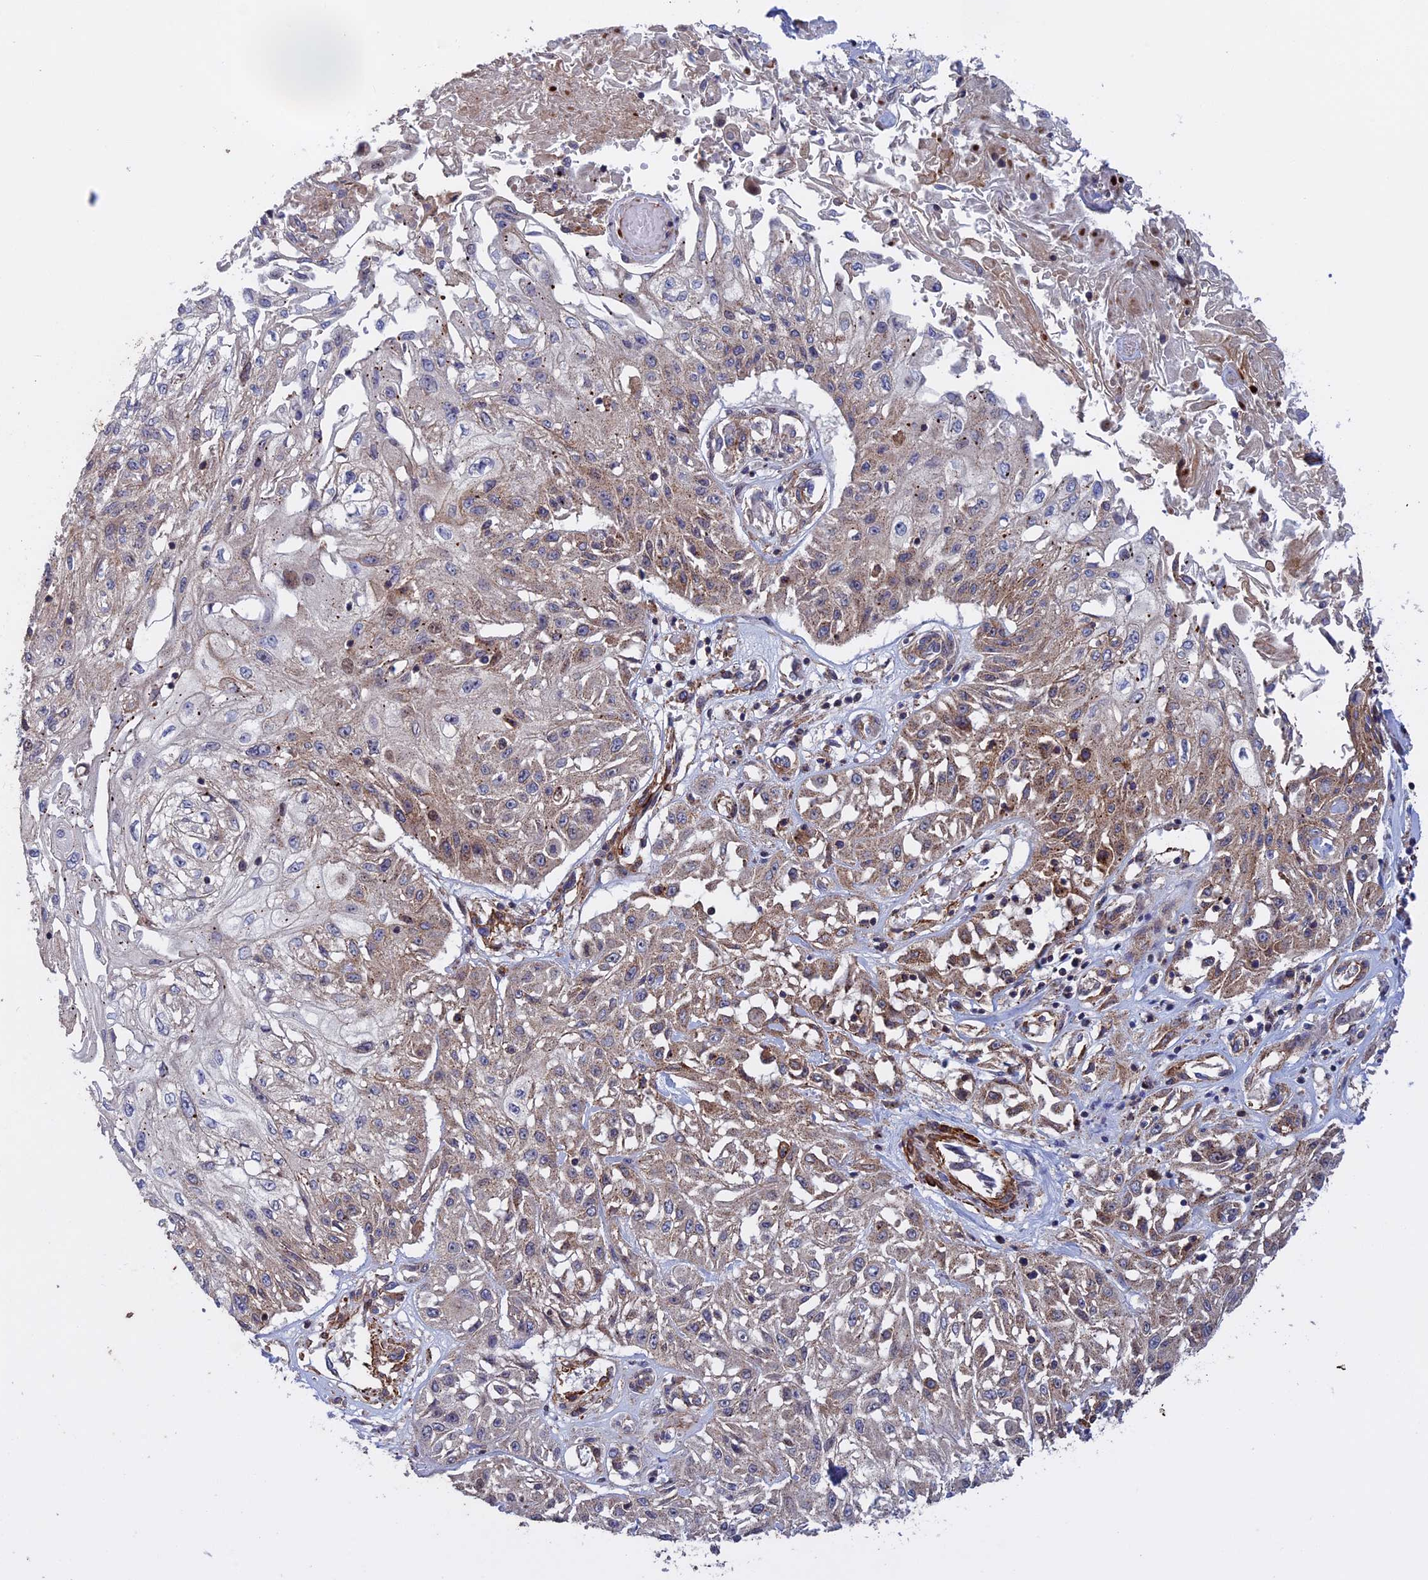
{"staining": {"intensity": "weak", "quantity": "25%-75%", "location": "cytoplasmic/membranous"}, "tissue": "skin cancer", "cell_type": "Tumor cells", "image_type": "cancer", "snomed": [{"axis": "morphology", "description": "Squamous cell carcinoma, NOS"}, {"axis": "morphology", "description": "Squamous cell carcinoma, metastatic, NOS"}, {"axis": "topography", "description": "Skin"}, {"axis": "topography", "description": "Lymph node"}], "caption": "The histopathology image demonstrates a brown stain indicating the presence of a protein in the cytoplasmic/membranous of tumor cells in skin metastatic squamous cell carcinoma.", "gene": "LYPD5", "patient": {"sex": "male", "age": 75}}